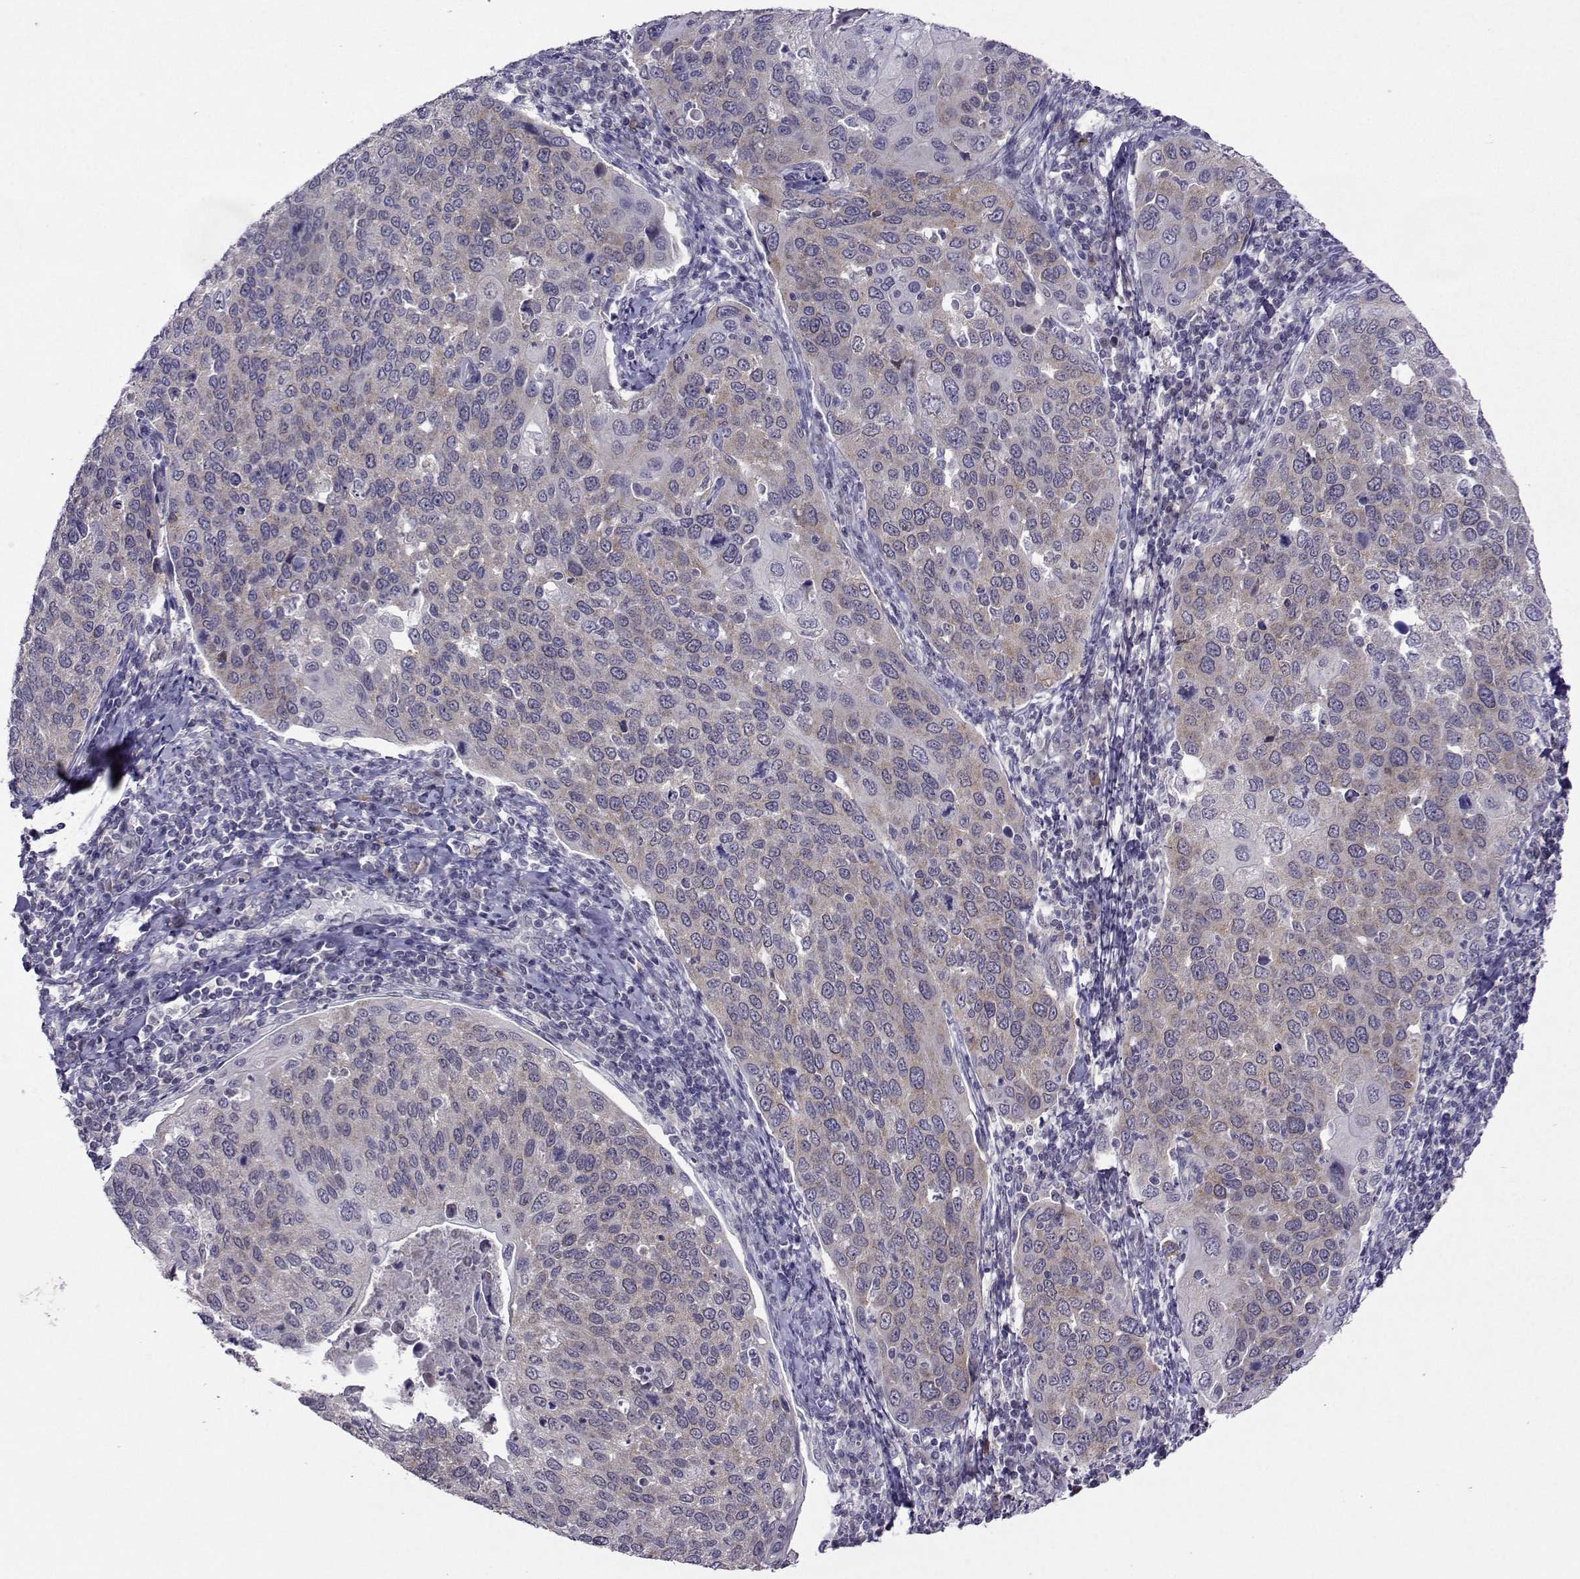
{"staining": {"intensity": "moderate", "quantity": "25%-75%", "location": "cytoplasmic/membranous"}, "tissue": "cervical cancer", "cell_type": "Tumor cells", "image_type": "cancer", "snomed": [{"axis": "morphology", "description": "Squamous cell carcinoma, NOS"}, {"axis": "topography", "description": "Cervix"}], "caption": "Protein analysis of cervical squamous cell carcinoma tissue displays moderate cytoplasmic/membranous positivity in about 25%-75% of tumor cells. (Stains: DAB in brown, nuclei in blue, Microscopy: brightfield microscopy at high magnification).", "gene": "DDX20", "patient": {"sex": "female", "age": 54}}